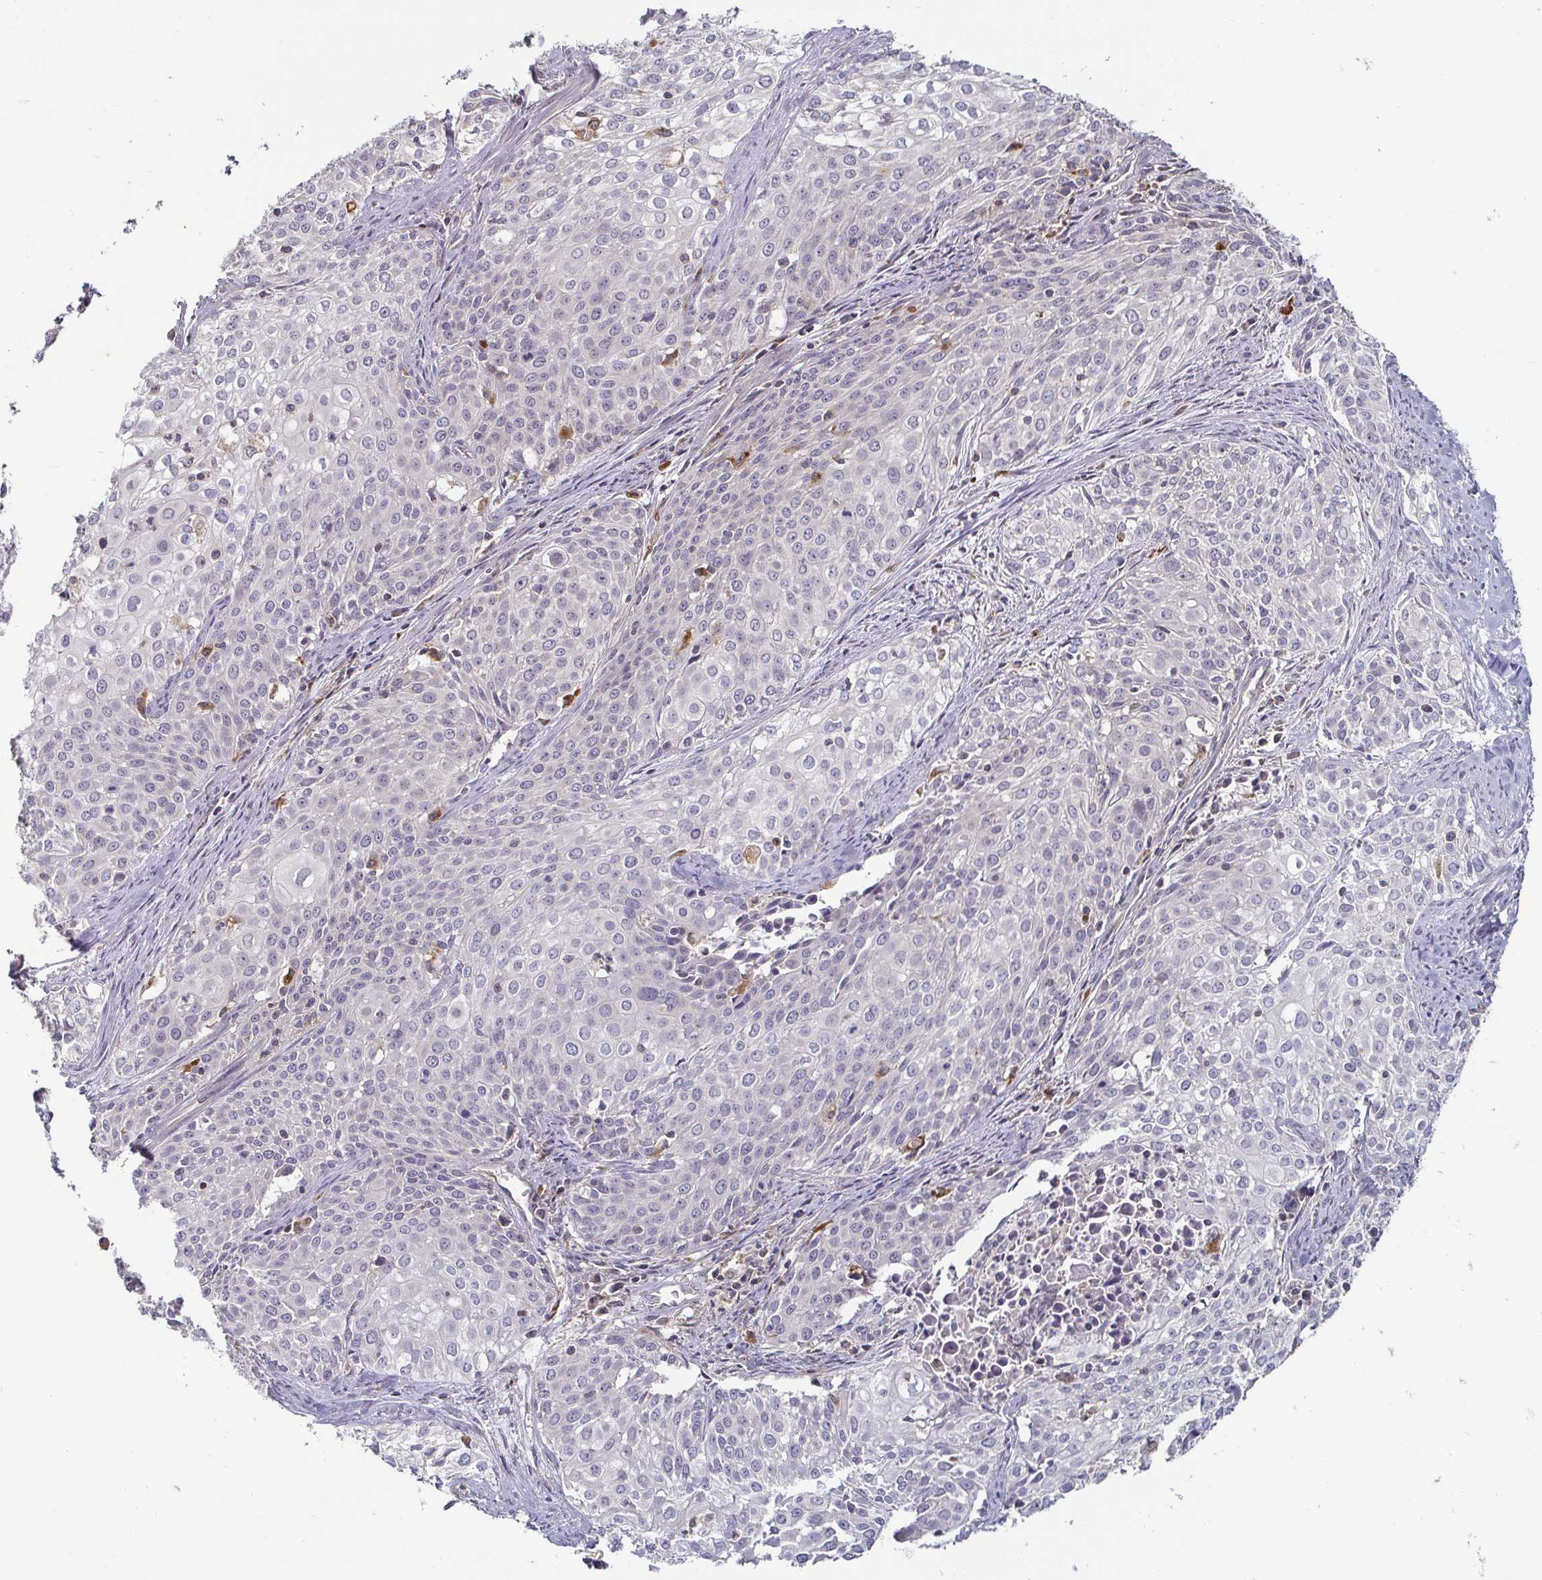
{"staining": {"intensity": "negative", "quantity": "none", "location": "none"}, "tissue": "cervical cancer", "cell_type": "Tumor cells", "image_type": "cancer", "snomed": [{"axis": "morphology", "description": "Squamous cell carcinoma, NOS"}, {"axis": "topography", "description": "Cervix"}], "caption": "High power microscopy photomicrograph of an IHC micrograph of squamous cell carcinoma (cervical), revealing no significant positivity in tumor cells. The staining is performed using DAB (3,3'-diaminobenzidine) brown chromogen with nuclei counter-stained in using hematoxylin.", "gene": "CDH18", "patient": {"sex": "female", "age": 39}}